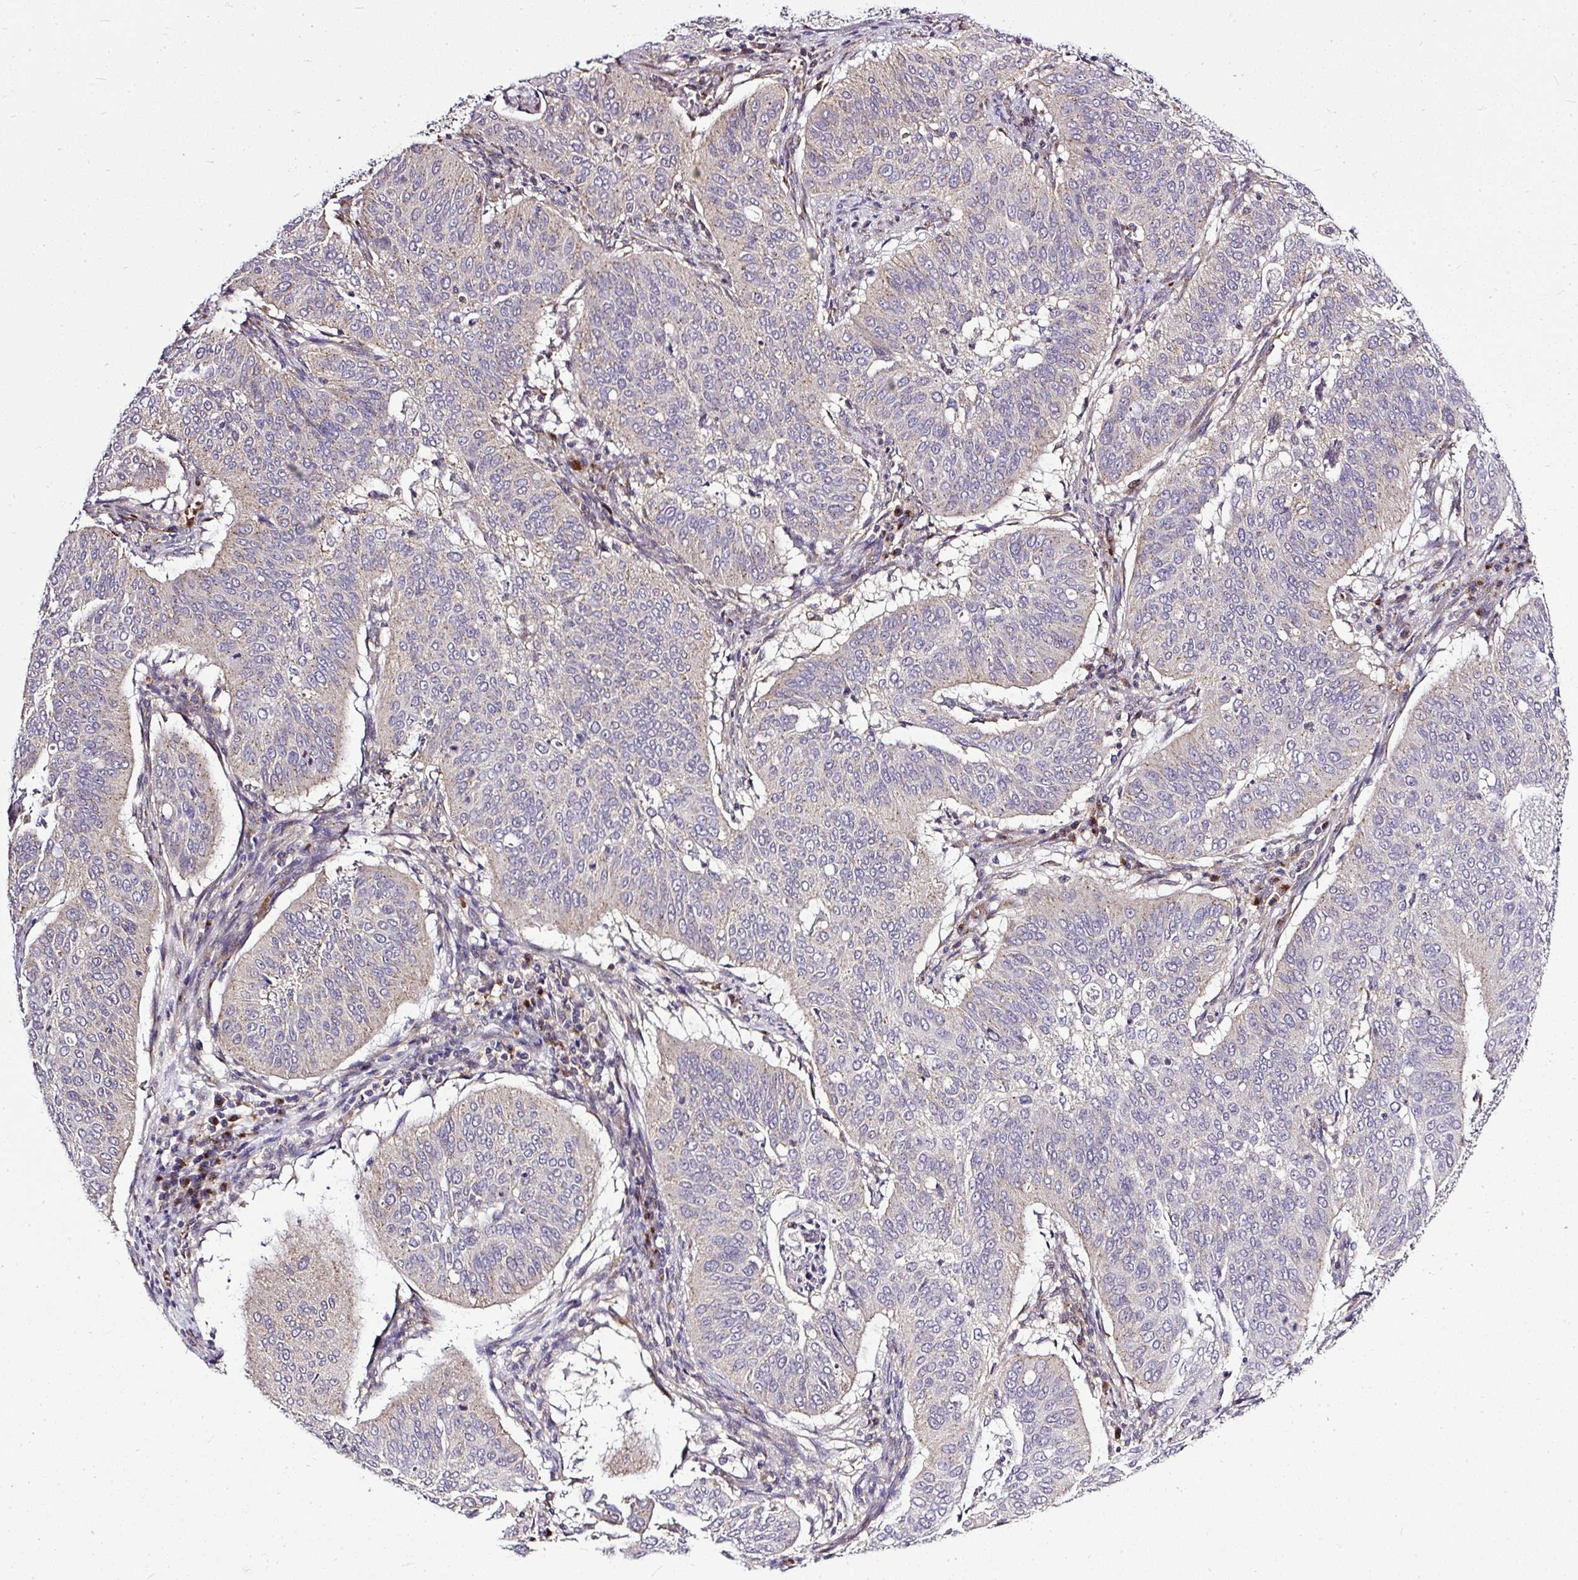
{"staining": {"intensity": "weak", "quantity": "<25%", "location": "cytoplasmic/membranous"}, "tissue": "cervical cancer", "cell_type": "Tumor cells", "image_type": "cancer", "snomed": [{"axis": "morphology", "description": "Normal tissue, NOS"}, {"axis": "morphology", "description": "Squamous cell carcinoma, NOS"}, {"axis": "topography", "description": "Cervix"}], "caption": "Immunohistochemical staining of cervical cancer (squamous cell carcinoma) exhibits no significant positivity in tumor cells.", "gene": "SMC4", "patient": {"sex": "female", "age": 39}}